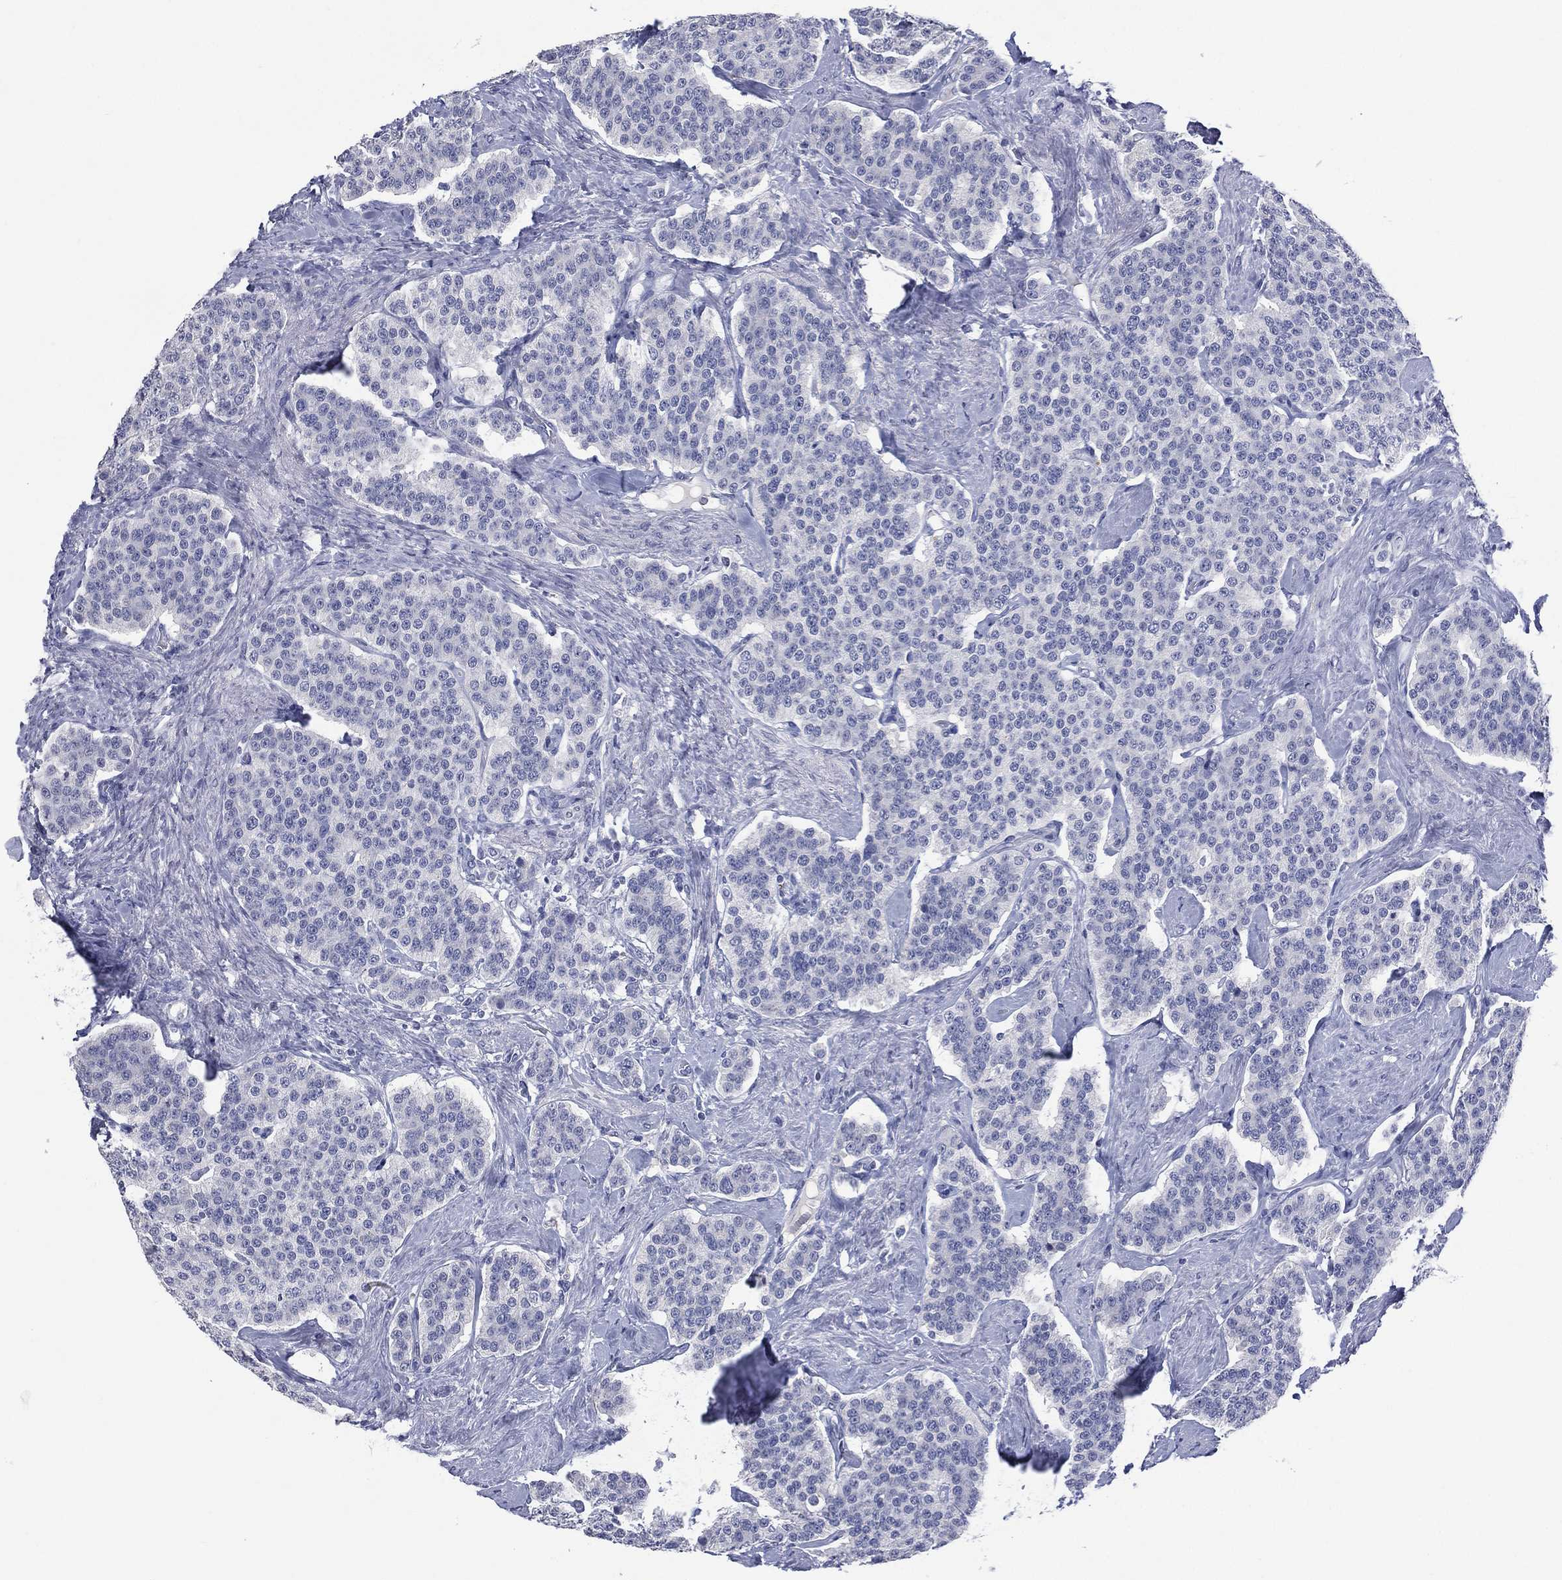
{"staining": {"intensity": "negative", "quantity": "none", "location": "none"}, "tissue": "carcinoid", "cell_type": "Tumor cells", "image_type": "cancer", "snomed": [{"axis": "morphology", "description": "Carcinoid, malignant, NOS"}, {"axis": "topography", "description": "Small intestine"}], "caption": "Carcinoid was stained to show a protein in brown. There is no significant expression in tumor cells.", "gene": "KRT35", "patient": {"sex": "female", "age": 58}}